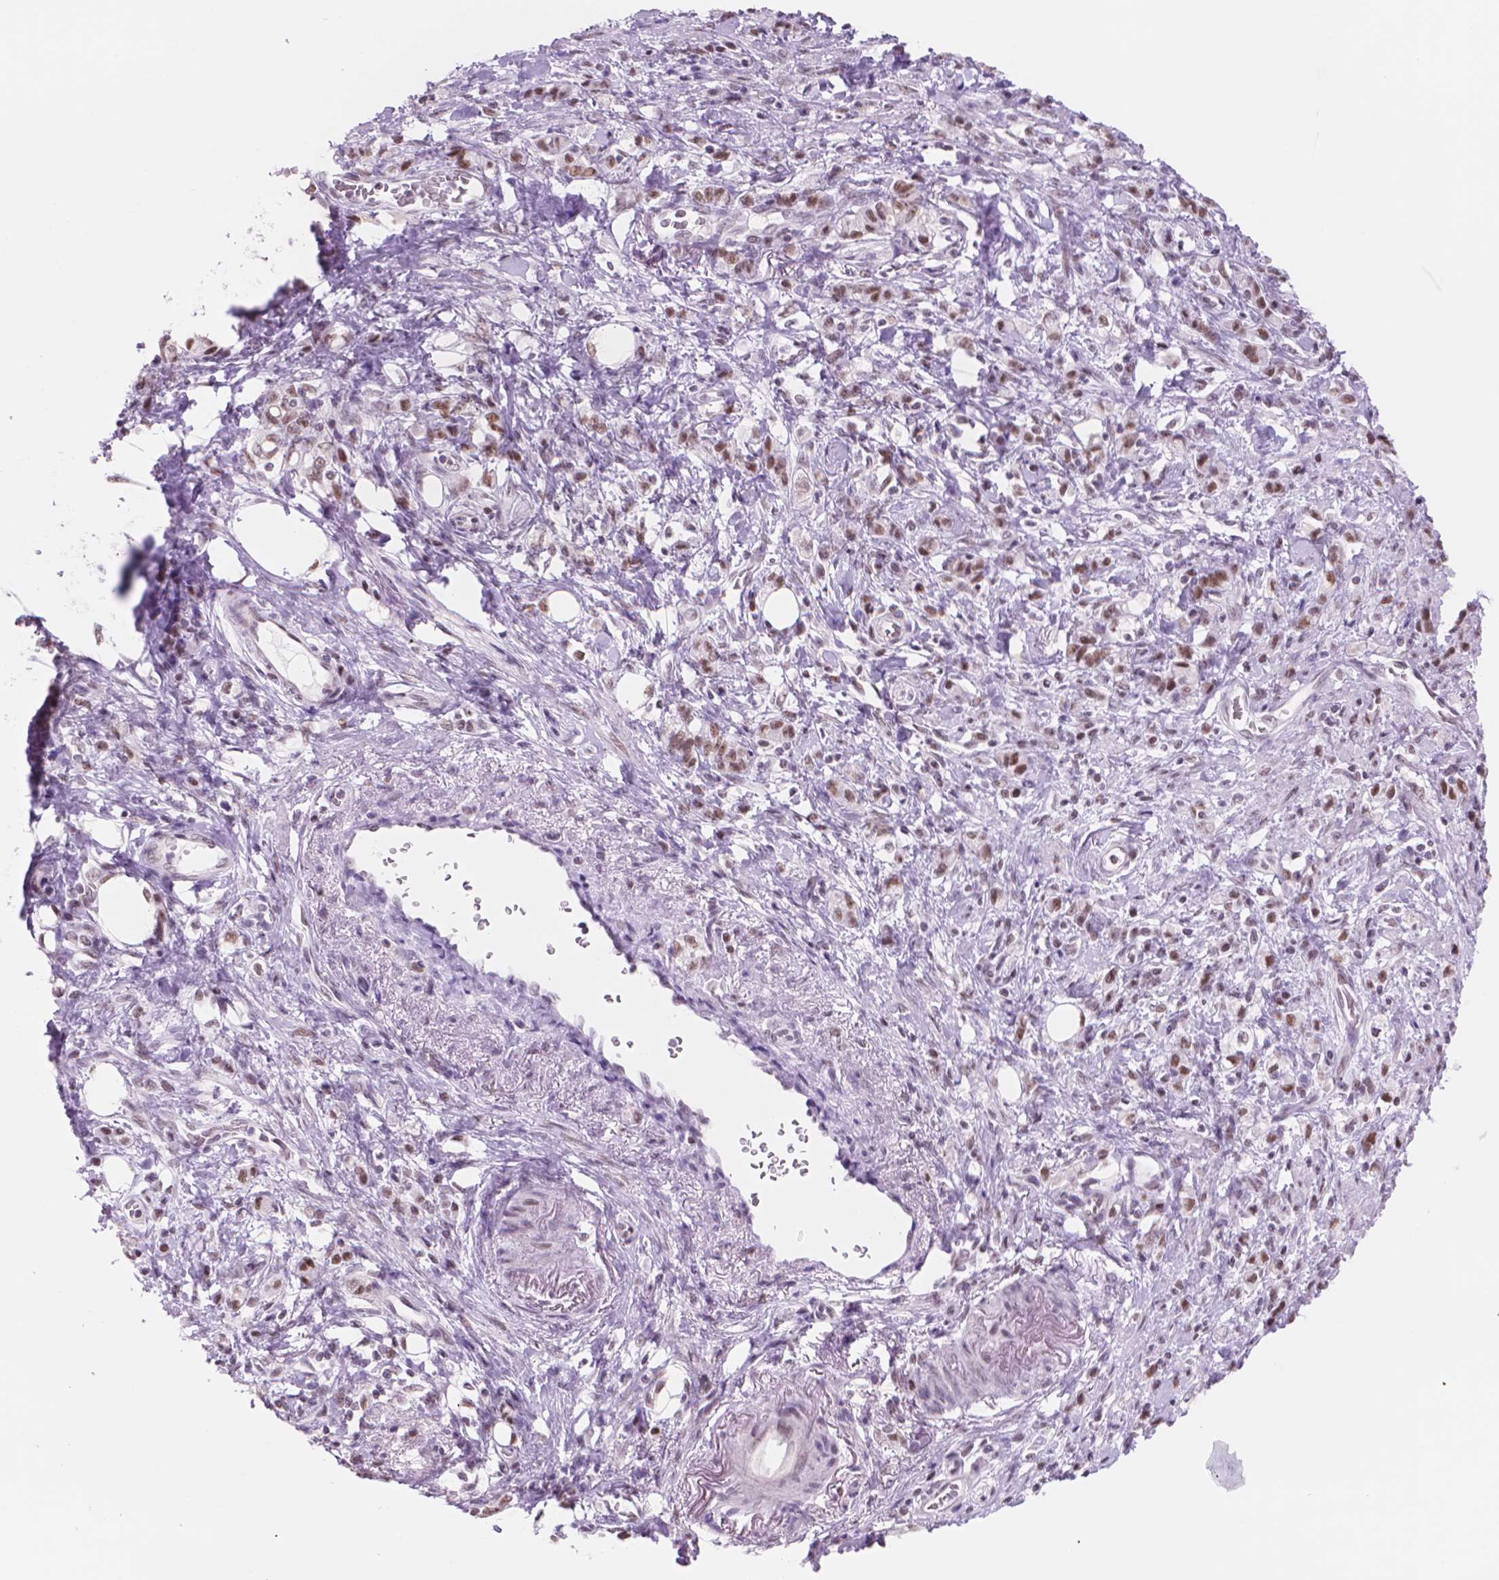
{"staining": {"intensity": "moderate", "quantity": ">75%", "location": "nuclear"}, "tissue": "stomach cancer", "cell_type": "Tumor cells", "image_type": "cancer", "snomed": [{"axis": "morphology", "description": "Adenocarcinoma, NOS"}, {"axis": "topography", "description": "Stomach"}], "caption": "This photomicrograph exhibits stomach cancer stained with immunohistochemistry (IHC) to label a protein in brown. The nuclear of tumor cells show moderate positivity for the protein. Nuclei are counter-stained blue.", "gene": "POLR3D", "patient": {"sex": "male", "age": 77}}